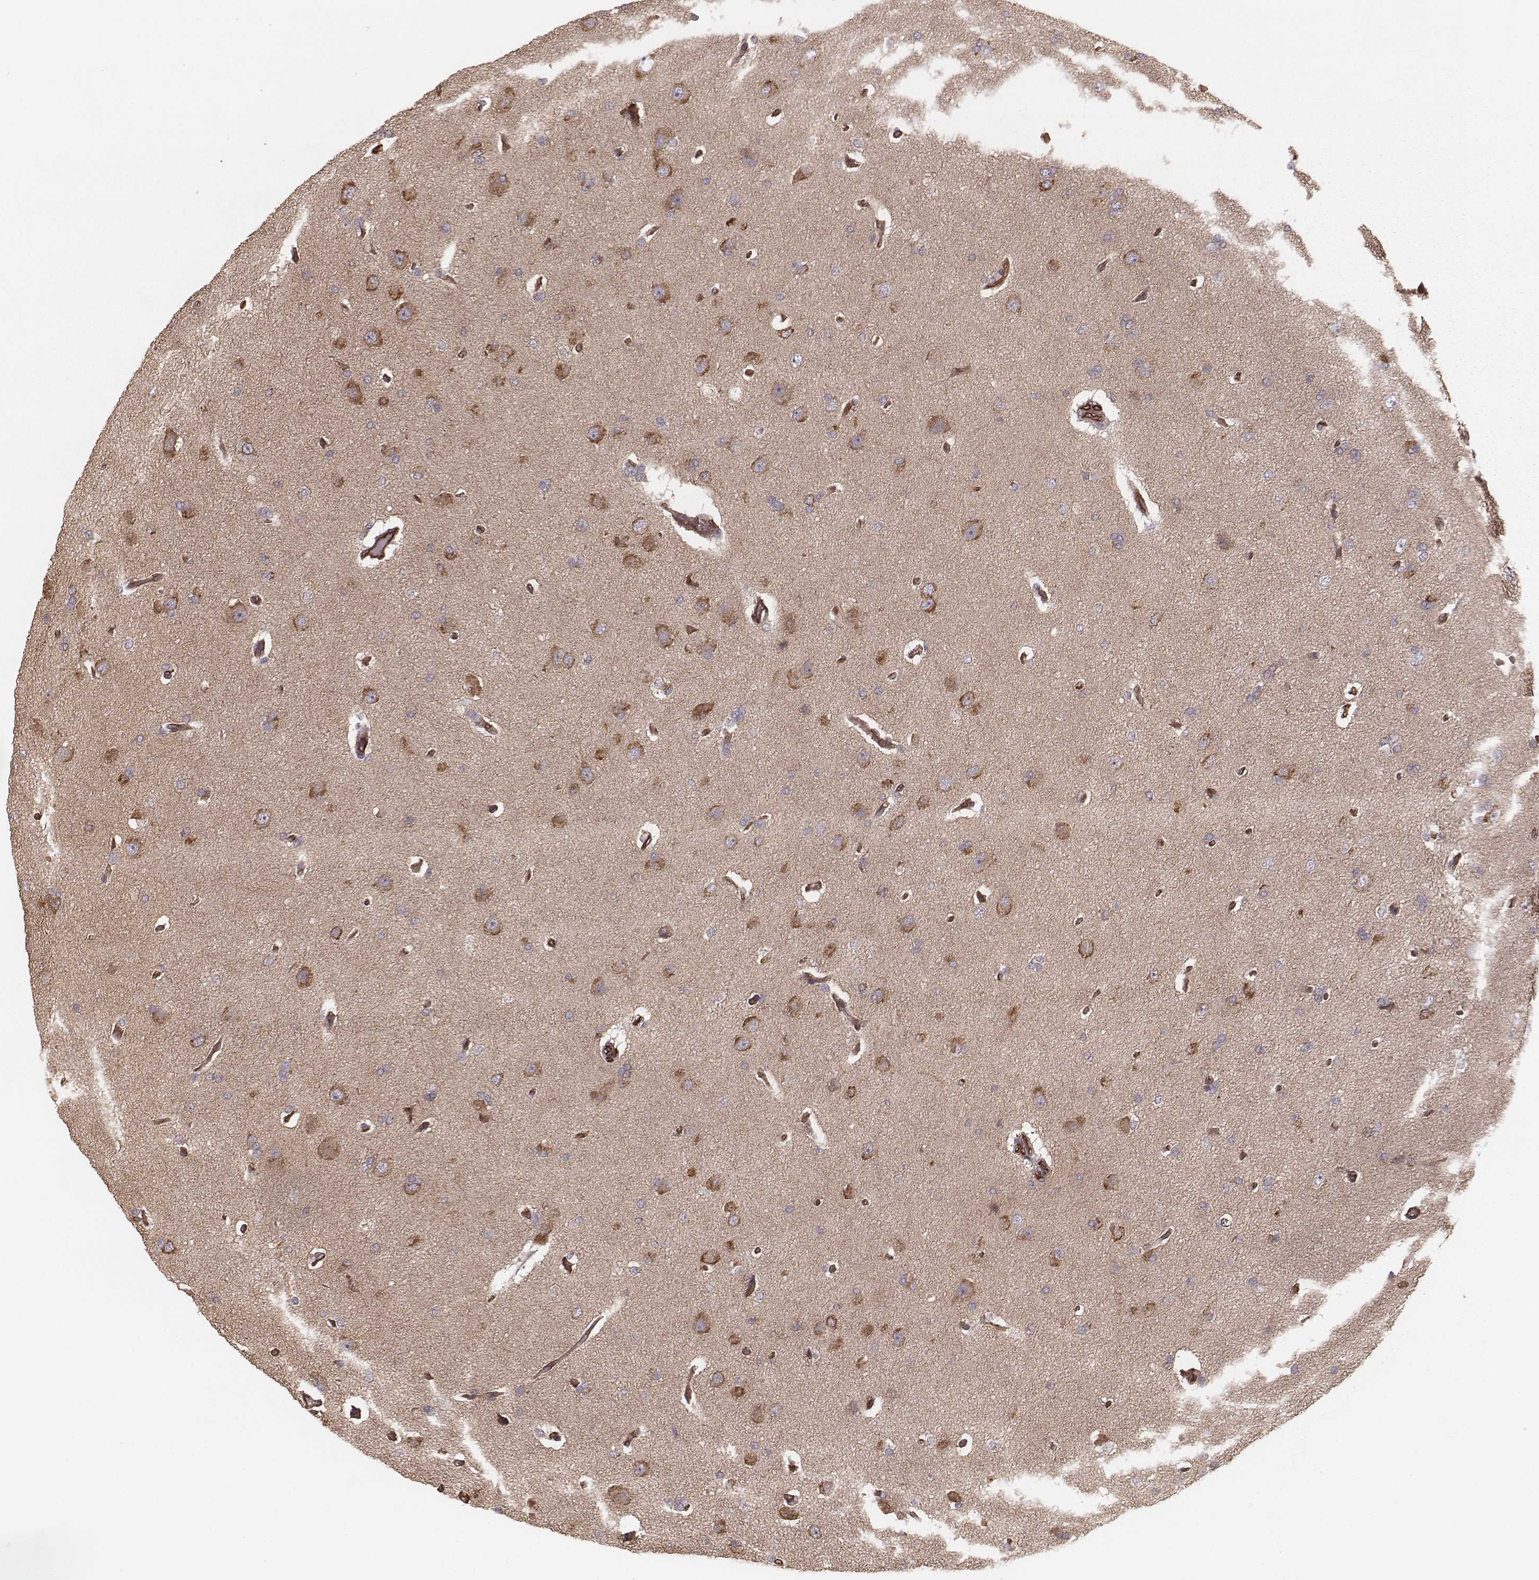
{"staining": {"intensity": "weak", "quantity": "25%-75%", "location": "cytoplasmic/membranous"}, "tissue": "glioma", "cell_type": "Tumor cells", "image_type": "cancer", "snomed": [{"axis": "morphology", "description": "Glioma, malignant, High grade"}, {"axis": "topography", "description": "Cerebral cortex"}], "caption": "Glioma was stained to show a protein in brown. There is low levels of weak cytoplasmic/membranous staining in approximately 25%-75% of tumor cells.", "gene": "PALMD", "patient": {"sex": "male", "age": 70}}